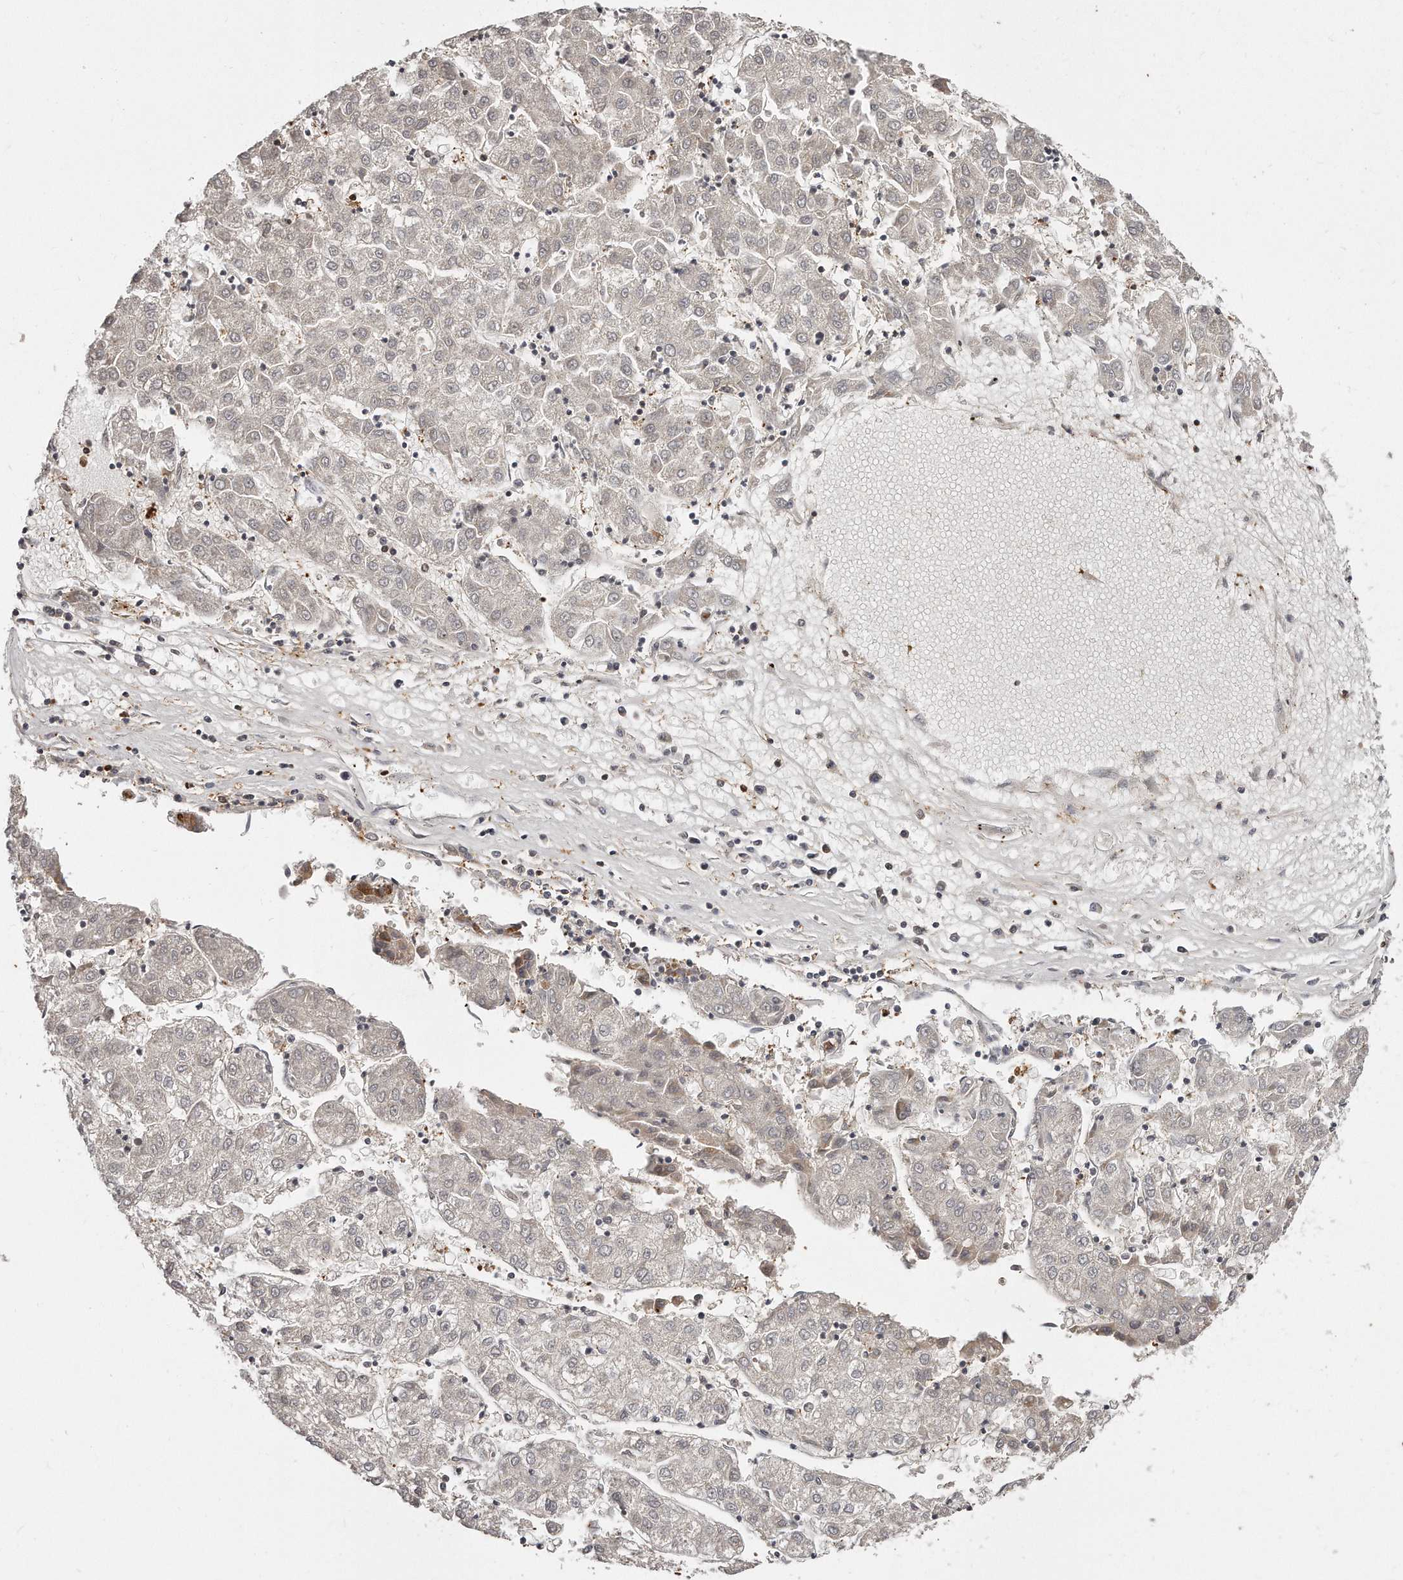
{"staining": {"intensity": "negative", "quantity": "none", "location": "none"}, "tissue": "liver cancer", "cell_type": "Tumor cells", "image_type": "cancer", "snomed": [{"axis": "morphology", "description": "Carcinoma, Hepatocellular, NOS"}, {"axis": "topography", "description": "Liver"}], "caption": "Protein analysis of hepatocellular carcinoma (liver) shows no significant positivity in tumor cells.", "gene": "CAP1", "patient": {"sex": "male", "age": 72}}